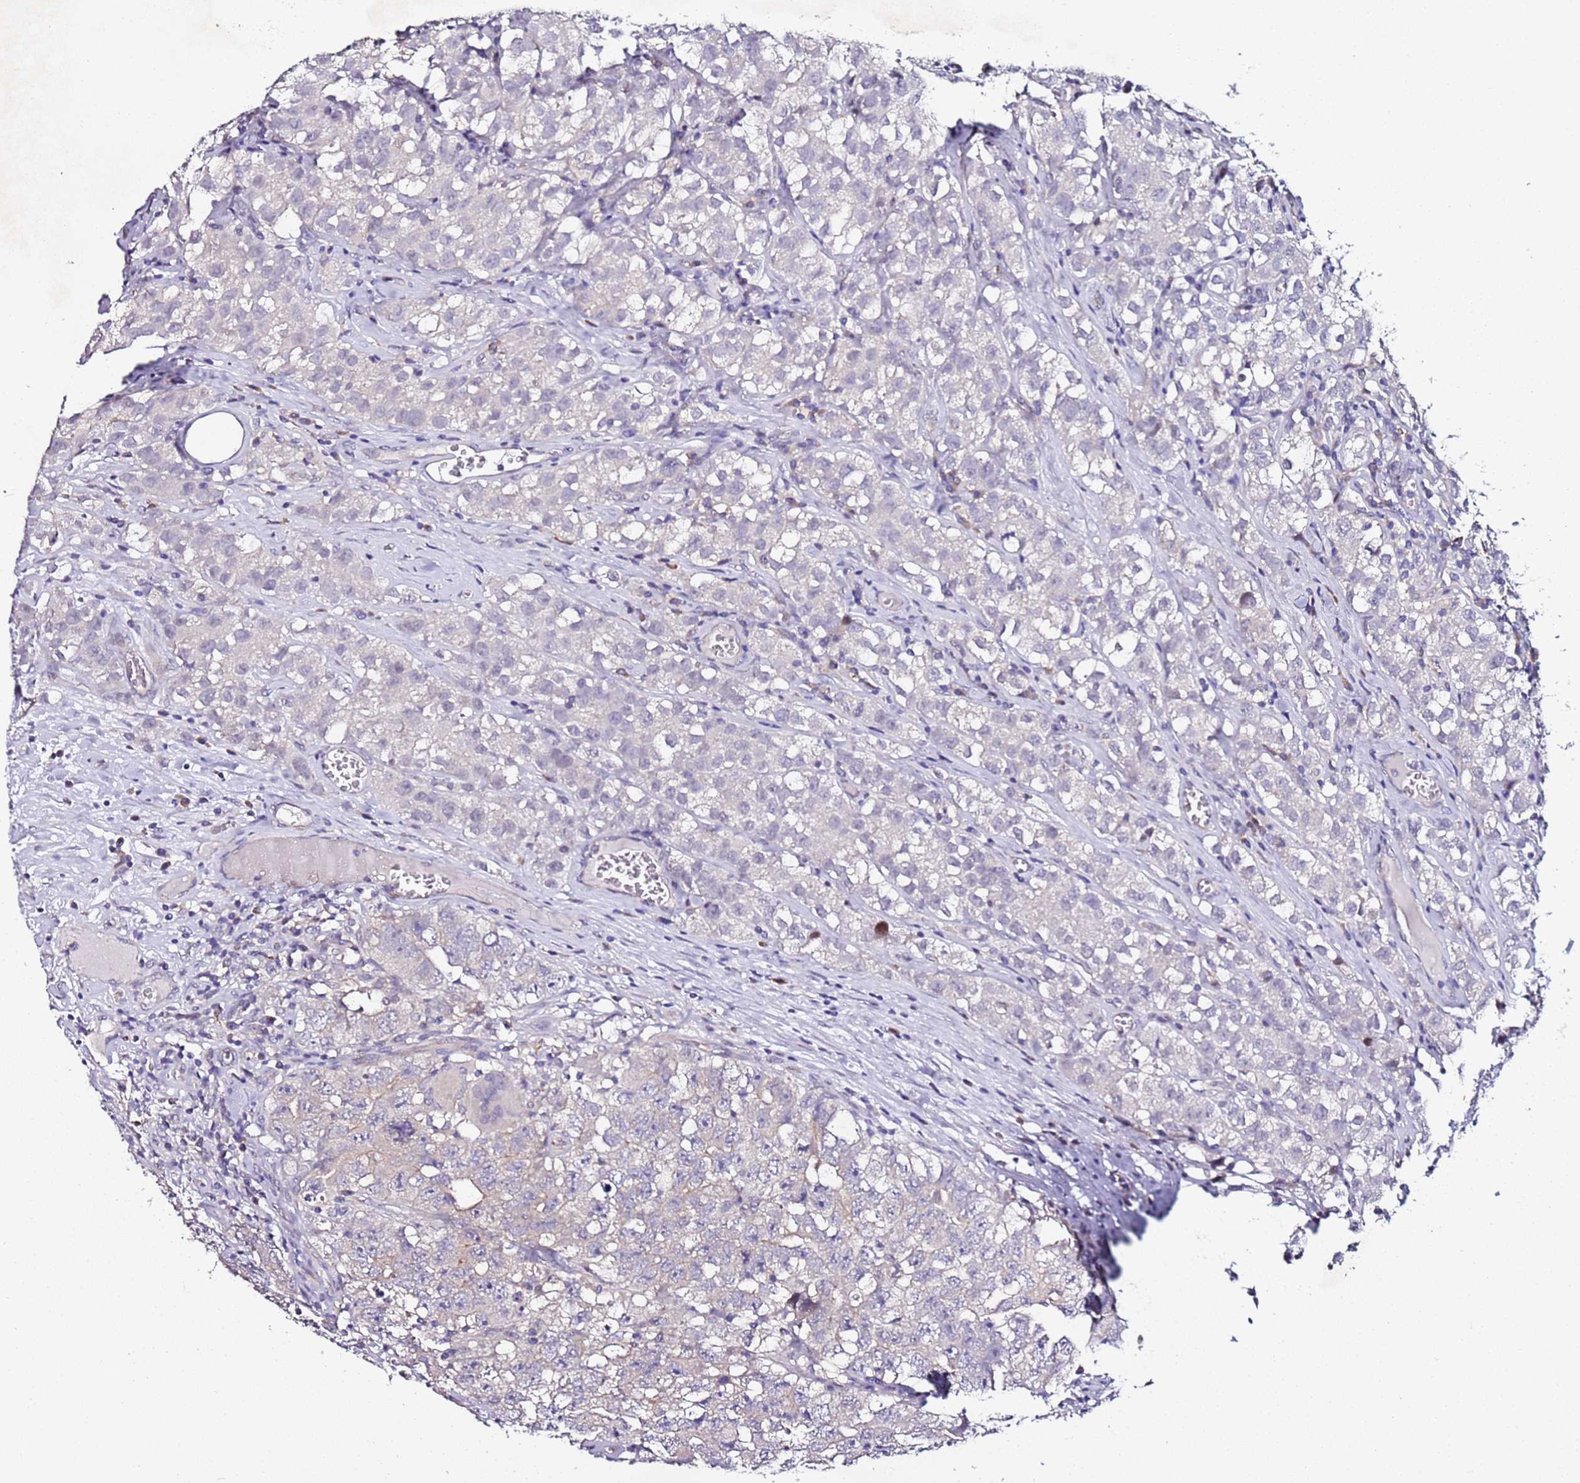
{"staining": {"intensity": "negative", "quantity": "none", "location": "none"}, "tissue": "testis cancer", "cell_type": "Tumor cells", "image_type": "cancer", "snomed": [{"axis": "morphology", "description": "Seminoma, NOS"}, {"axis": "morphology", "description": "Carcinoma, Embryonal, NOS"}, {"axis": "topography", "description": "Testis"}], "caption": "Tumor cells show no significant protein expression in testis embryonal carcinoma.", "gene": "SRRM5", "patient": {"sex": "male", "age": 43}}